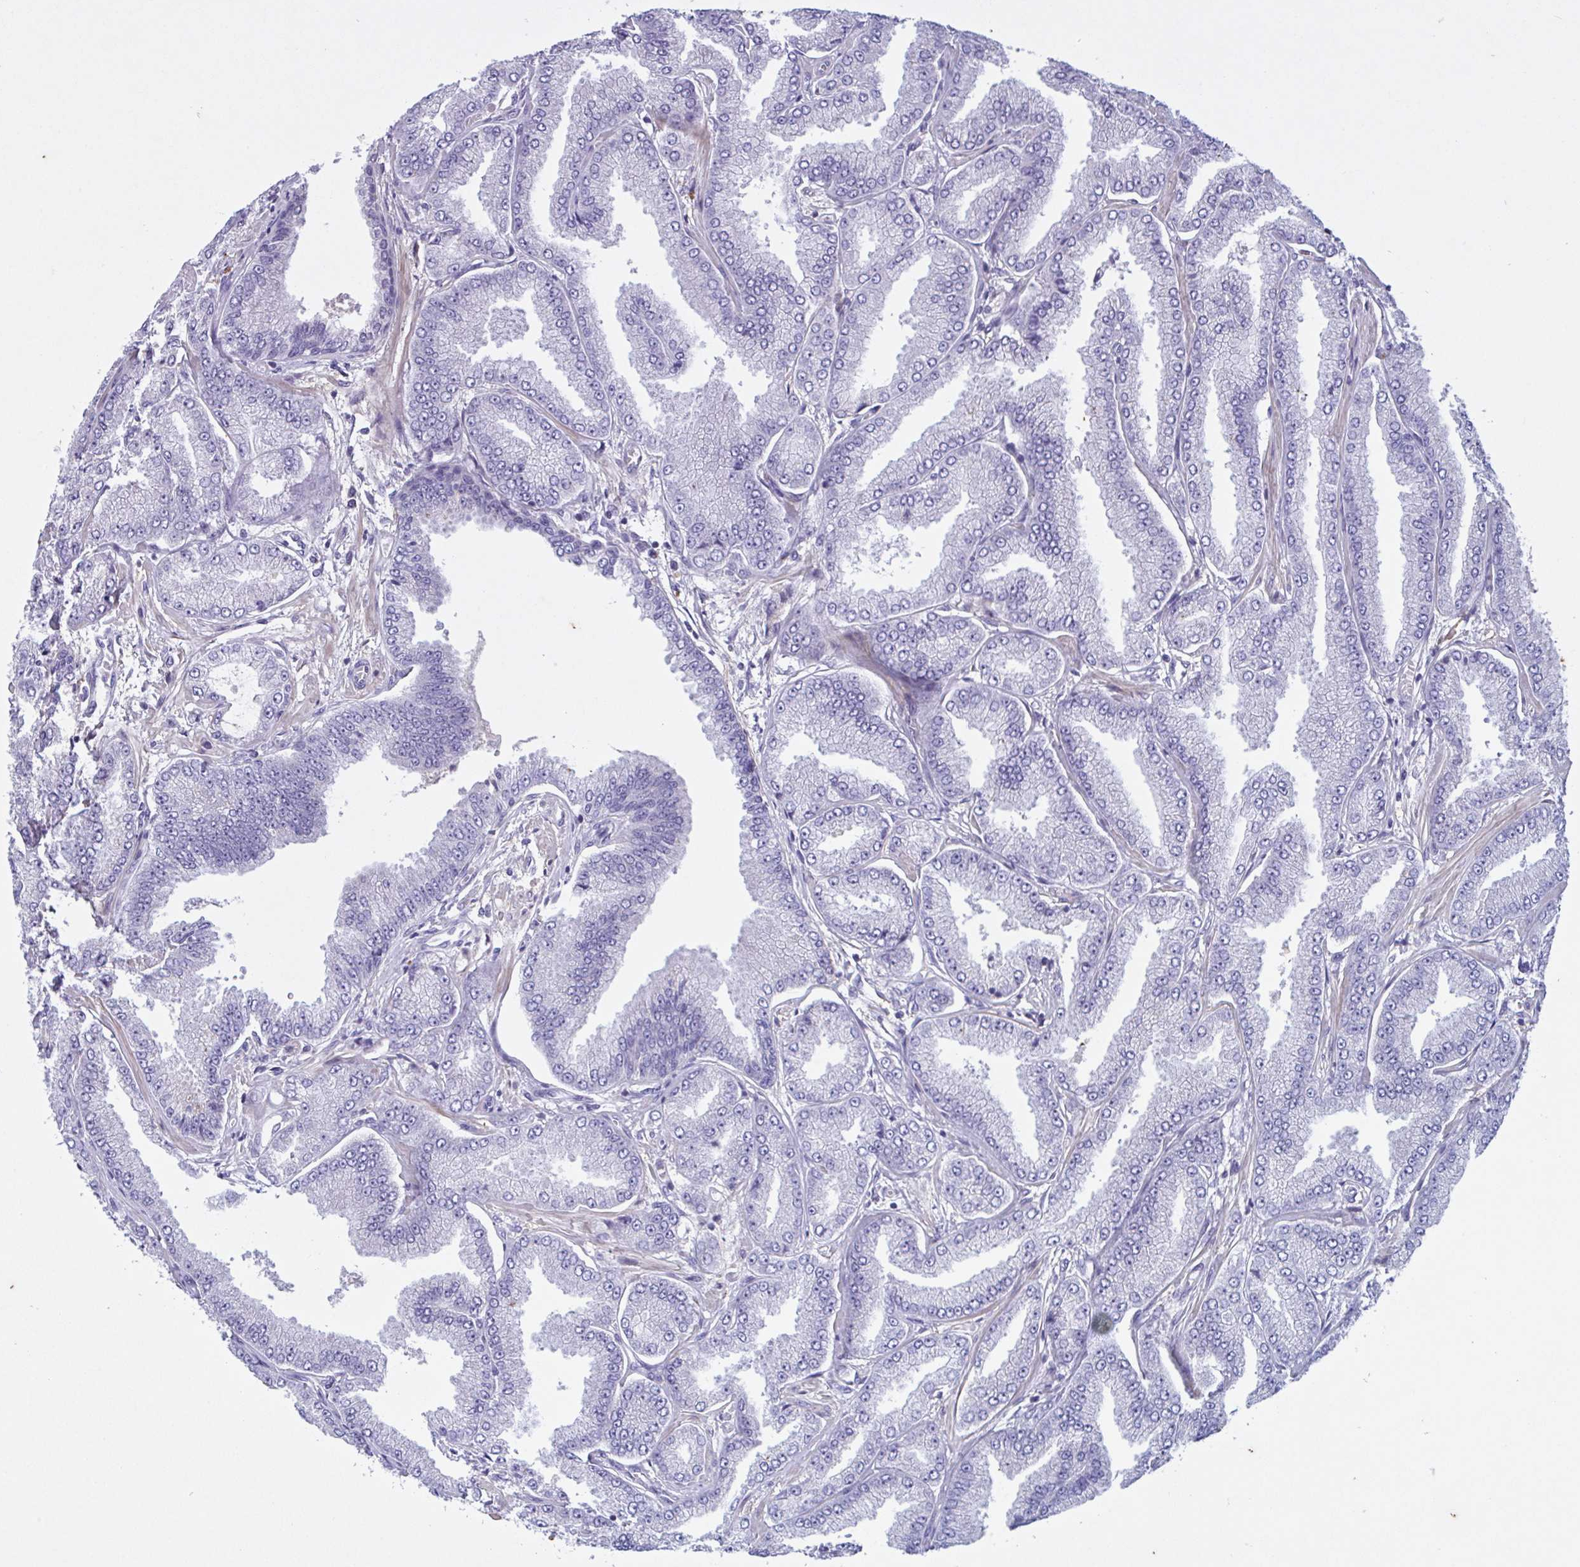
{"staining": {"intensity": "negative", "quantity": "none", "location": "none"}, "tissue": "prostate cancer", "cell_type": "Tumor cells", "image_type": "cancer", "snomed": [{"axis": "morphology", "description": "Adenocarcinoma, Low grade"}, {"axis": "topography", "description": "Prostate"}], "caption": "This is an IHC micrograph of human prostate cancer (adenocarcinoma (low-grade)). There is no staining in tumor cells.", "gene": "F13B", "patient": {"sex": "male", "age": 55}}